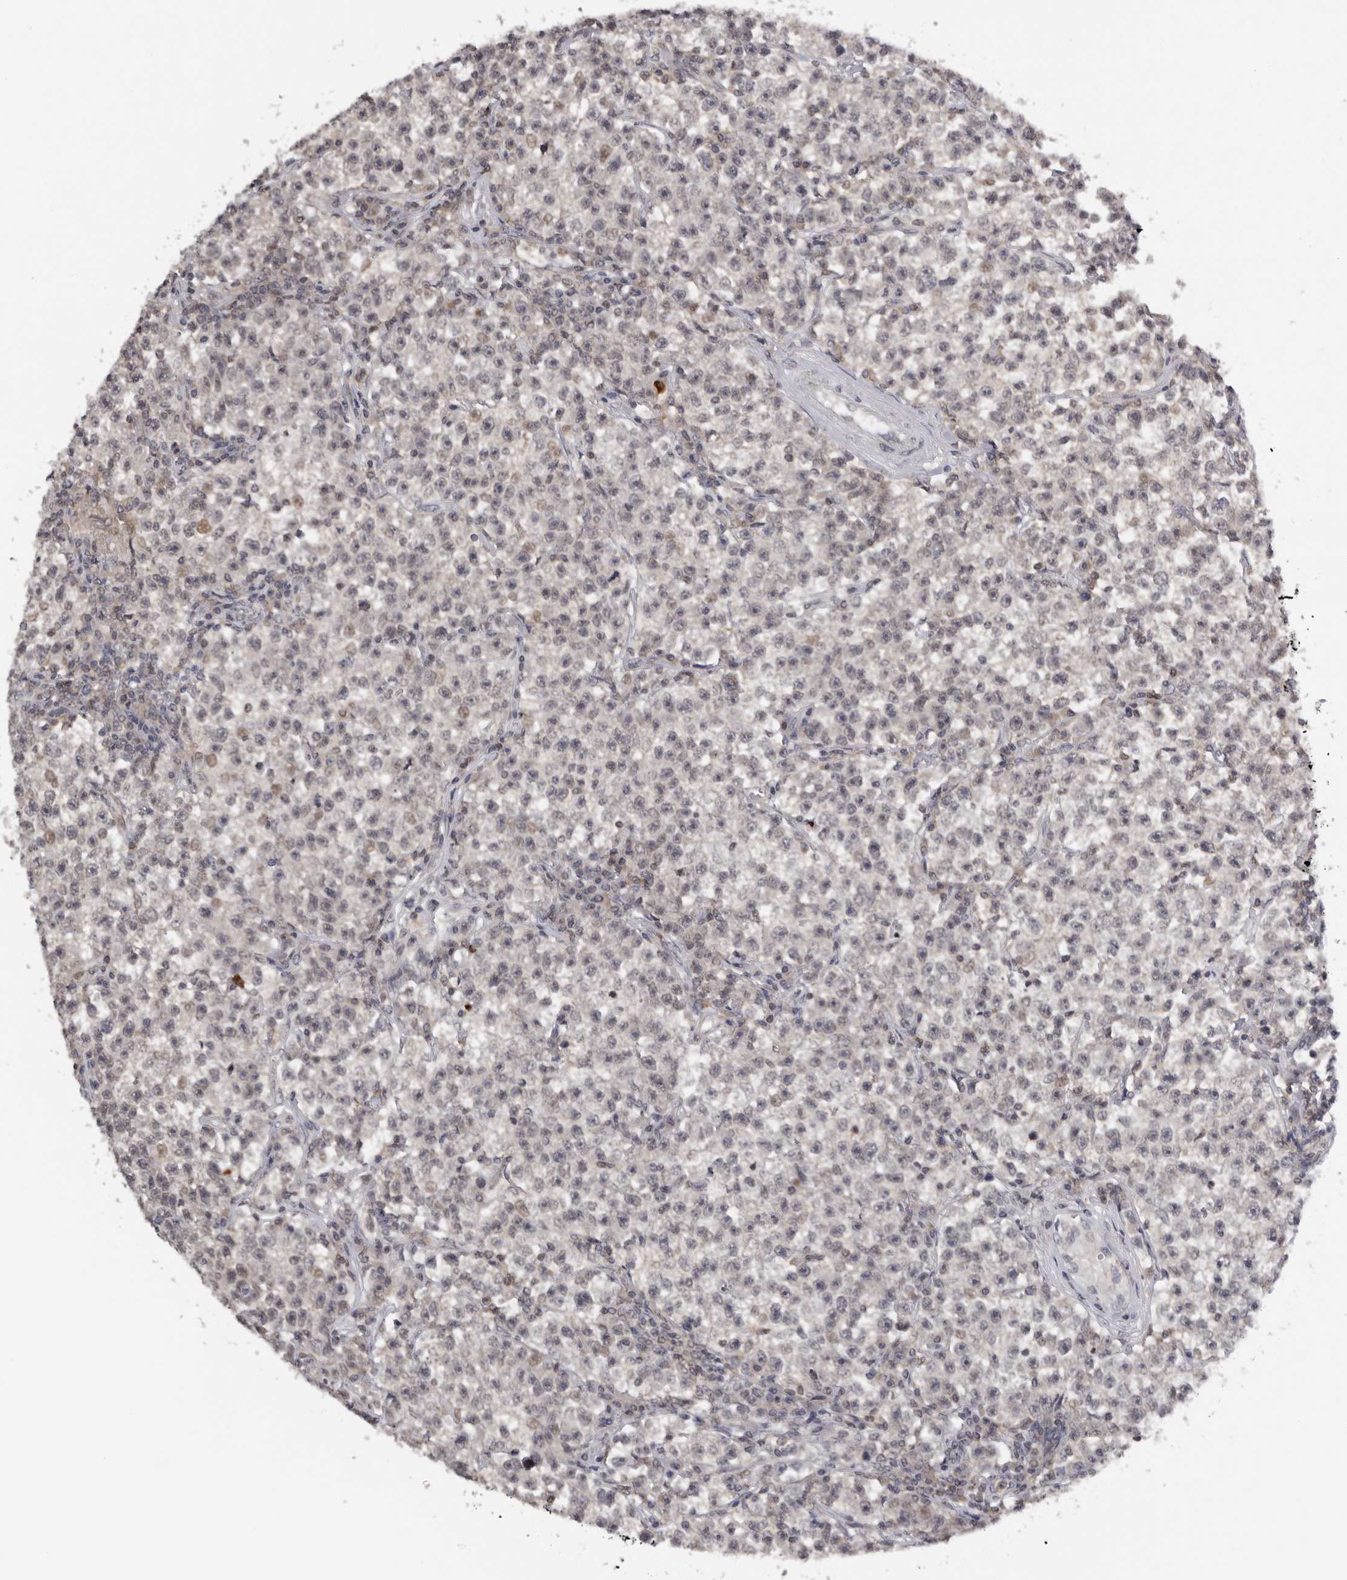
{"staining": {"intensity": "negative", "quantity": "none", "location": "none"}, "tissue": "testis cancer", "cell_type": "Tumor cells", "image_type": "cancer", "snomed": [{"axis": "morphology", "description": "Seminoma, NOS"}, {"axis": "topography", "description": "Testis"}], "caption": "Immunohistochemistry micrograph of neoplastic tissue: testis seminoma stained with DAB exhibits no significant protein staining in tumor cells.", "gene": "KIF2B", "patient": {"sex": "male", "age": 22}}